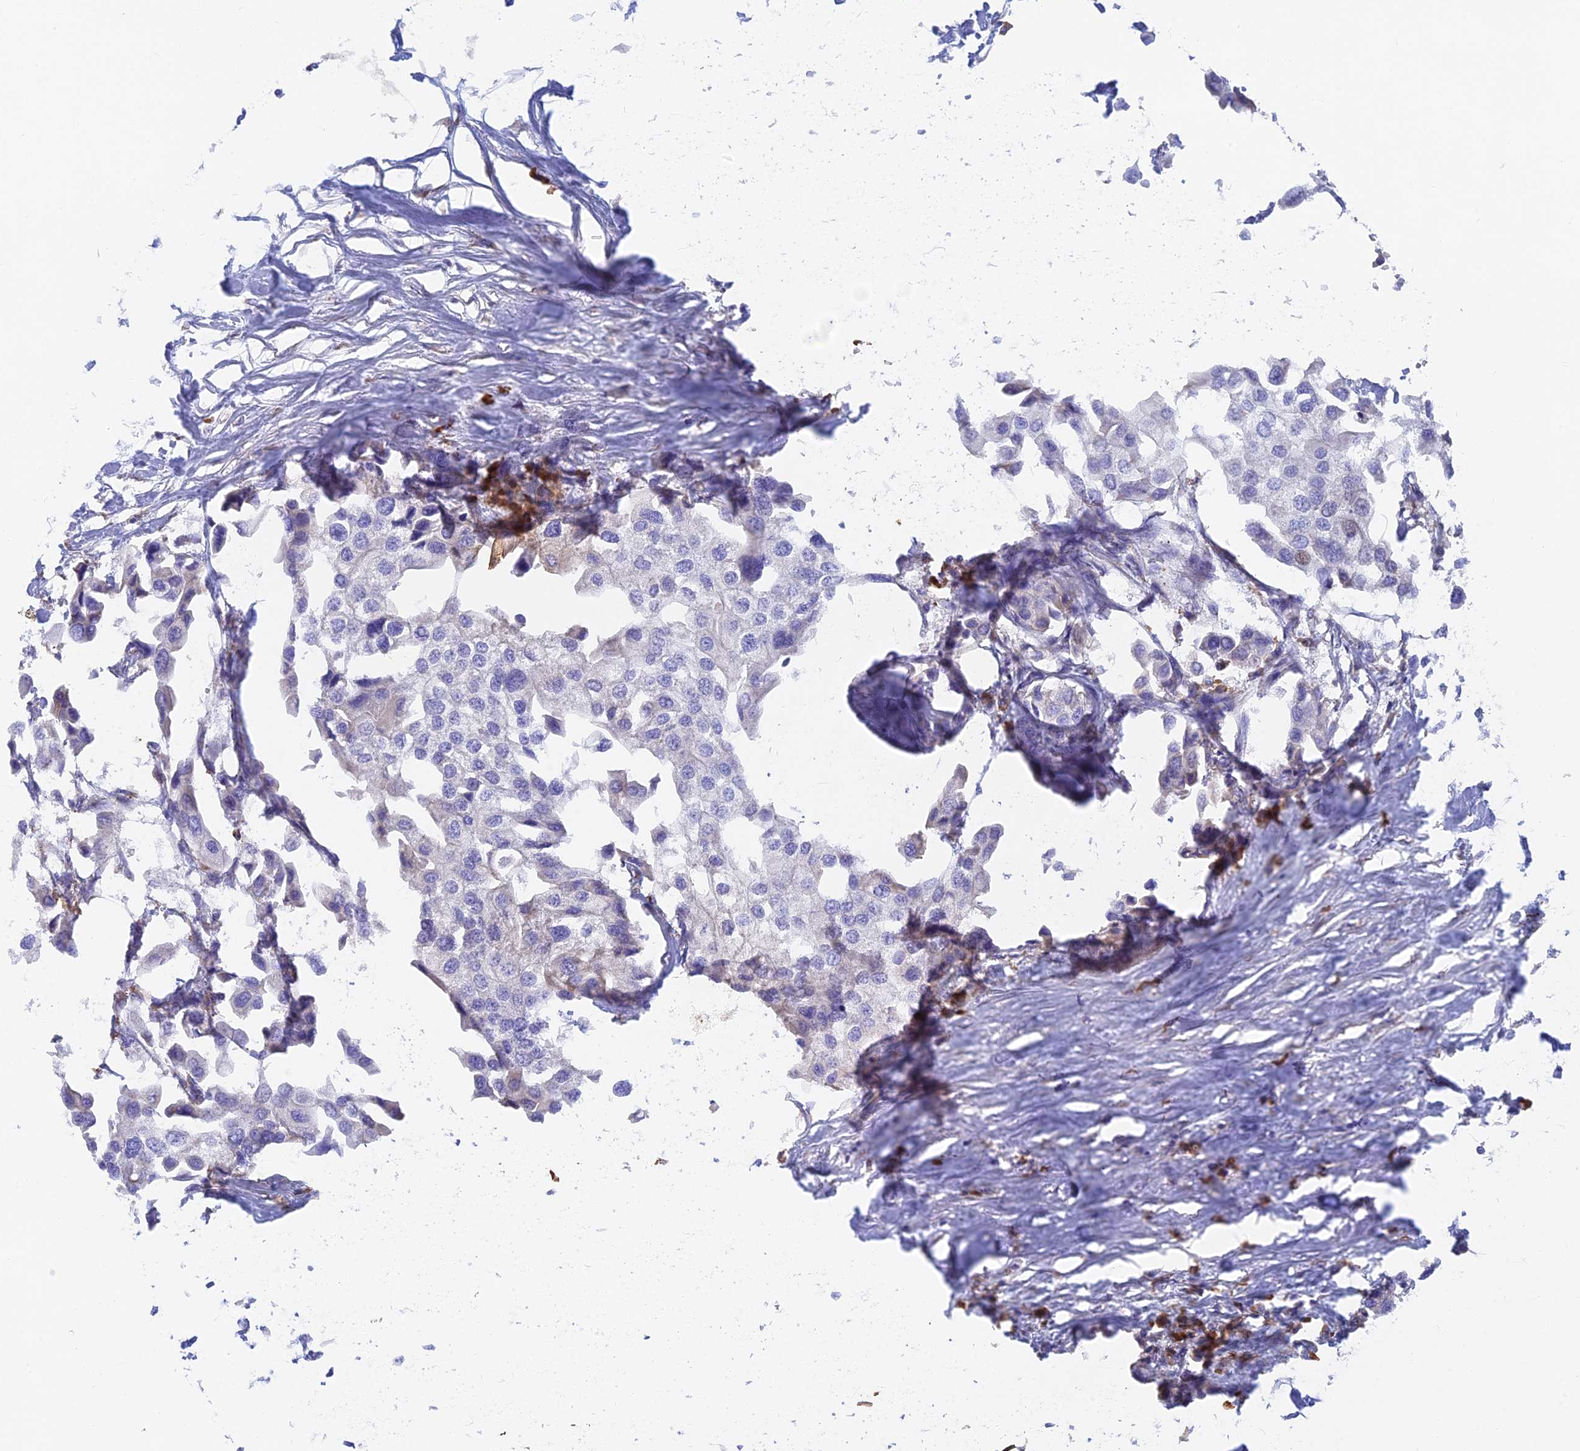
{"staining": {"intensity": "negative", "quantity": "none", "location": "none"}, "tissue": "urothelial cancer", "cell_type": "Tumor cells", "image_type": "cancer", "snomed": [{"axis": "morphology", "description": "Urothelial carcinoma, High grade"}, {"axis": "topography", "description": "Urinary bladder"}], "caption": "IHC photomicrograph of neoplastic tissue: human high-grade urothelial carcinoma stained with DAB (3,3'-diaminobenzidine) demonstrates no significant protein positivity in tumor cells.", "gene": "WDR35", "patient": {"sex": "male", "age": 64}}